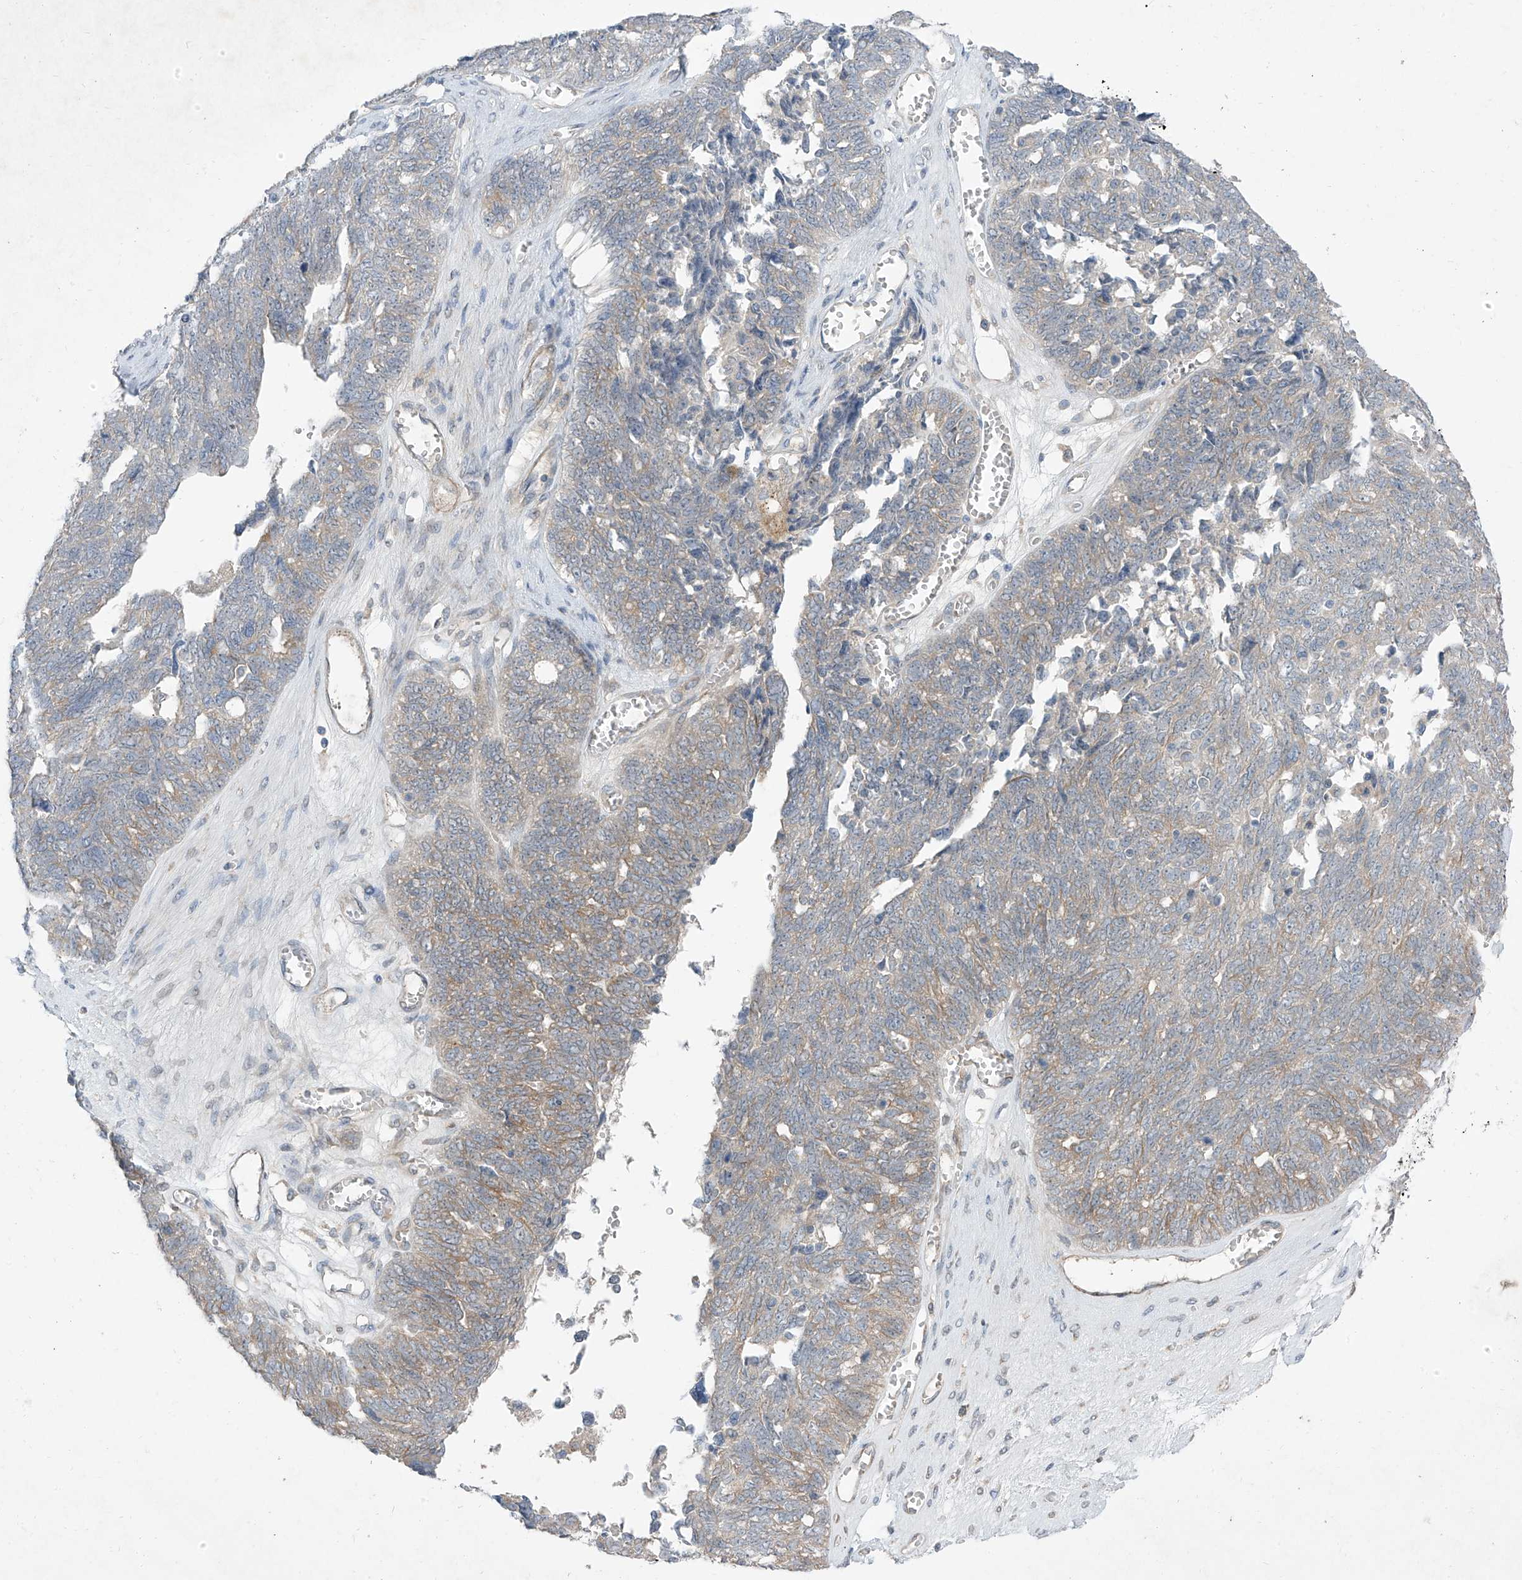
{"staining": {"intensity": "moderate", "quantity": "25%-75%", "location": "cytoplasmic/membranous"}, "tissue": "ovarian cancer", "cell_type": "Tumor cells", "image_type": "cancer", "snomed": [{"axis": "morphology", "description": "Cystadenocarcinoma, serous, NOS"}, {"axis": "topography", "description": "Ovary"}], "caption": "Human ovarian cancer (serous cystadenocarcinoma) stained for a protein (brown) exhibits moderate cytoplasmic/membranous positive staining in about 25%-75% of tumor cells.", "gene": "NALCN", "patient": {"sex": "female", "age": 79}}